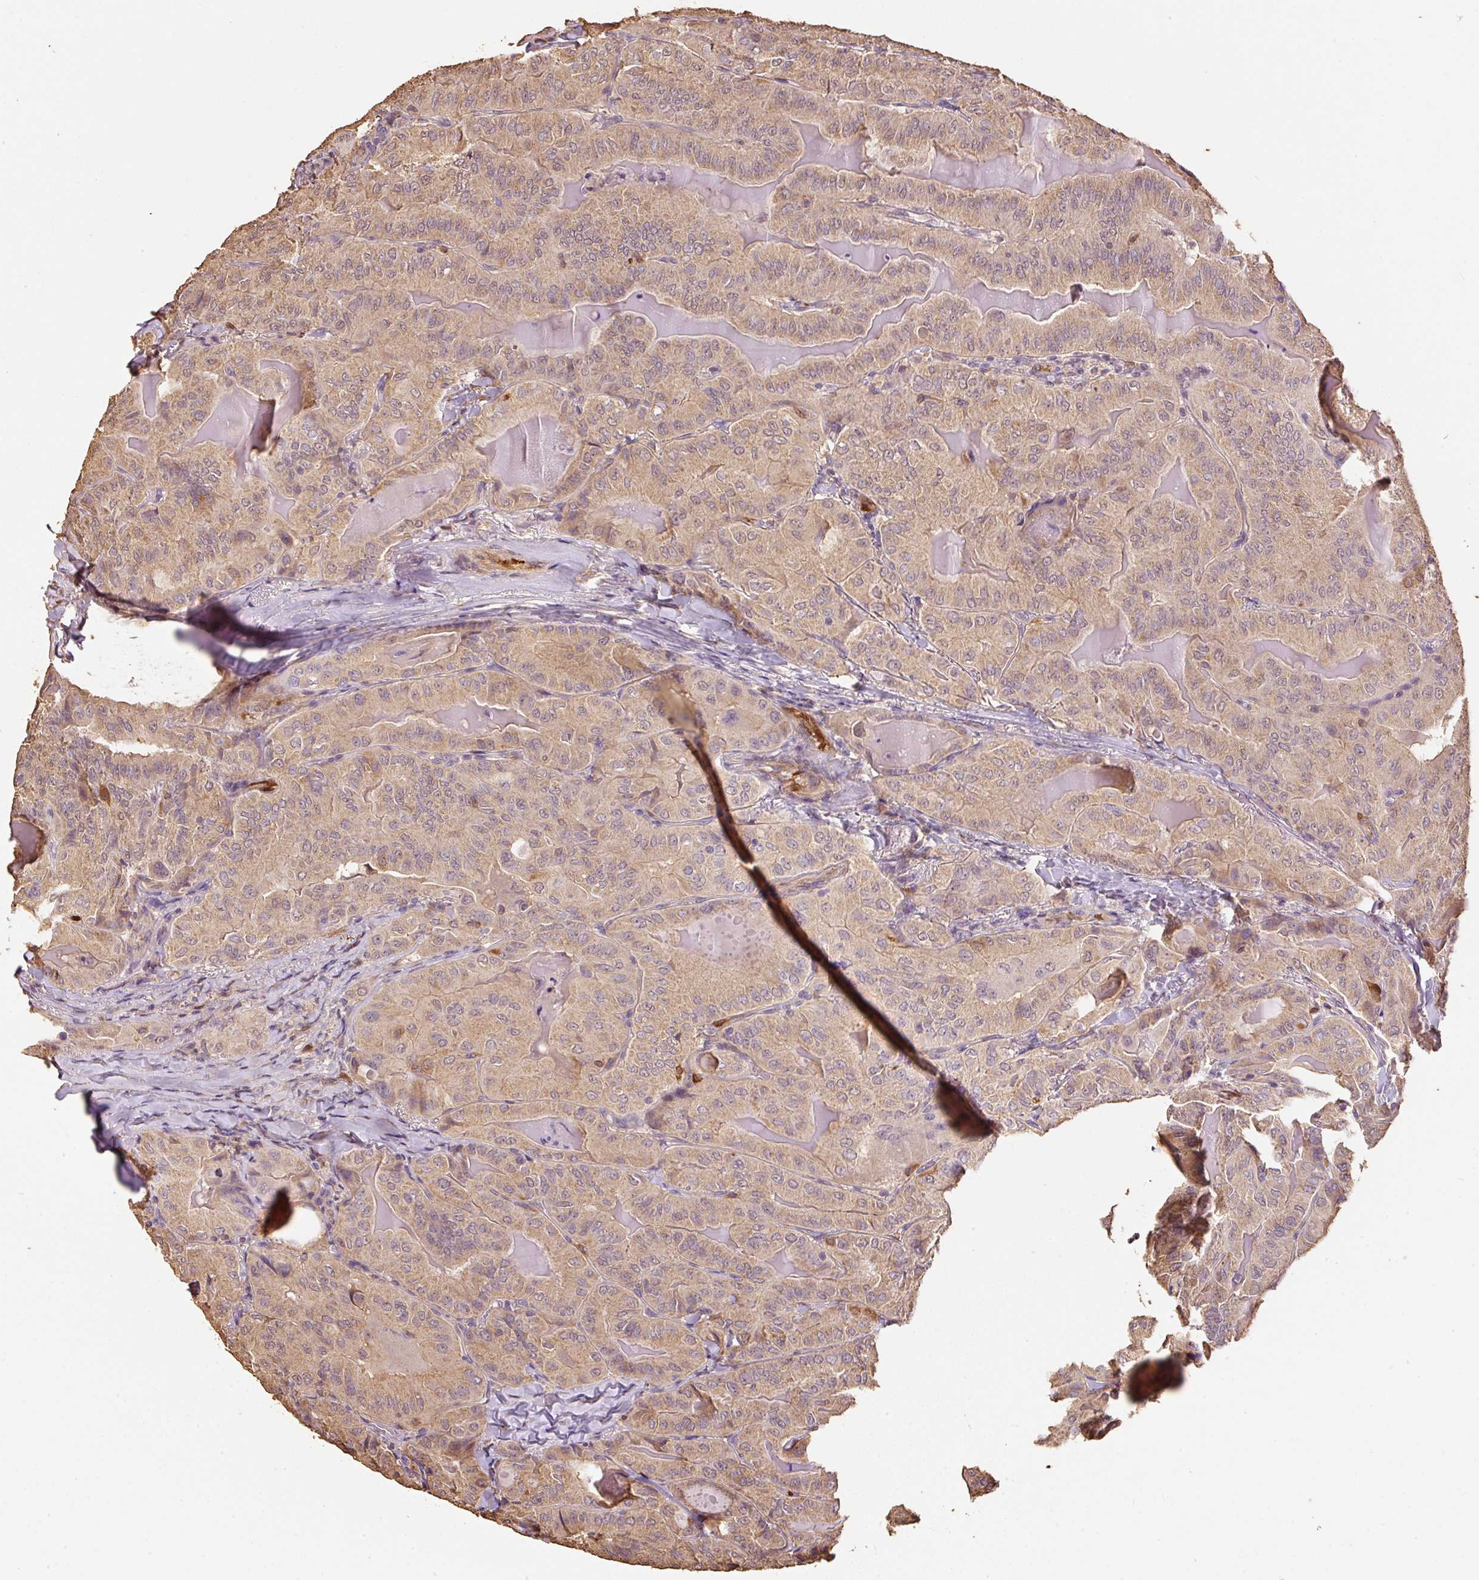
{"staining": {"intensity": "moderate", "quantity": ">75%", "location": "cytoplasmic/membranous,nuclear"}, "tissue": "thyroid cancer", "cell_type": "Tumor cells", "image_type": "cancer", "snomed": [{"axis": "morphology", "description": "Papillary adenocarcinoma, NOS"}, {"axis": "topography", "description": "Thyroid gland"}], "caption": "DAB (3,3'-diaminobenzidine) immunohistochemical staining of human papillary adenocarcinoma (thyroid) reveals moderate cytoplasmic/membranous and nuclear protein positivity in about >75% of tumor cells.", "gene": "HERC2", "patient": {"sex": "female", "age": 68}}